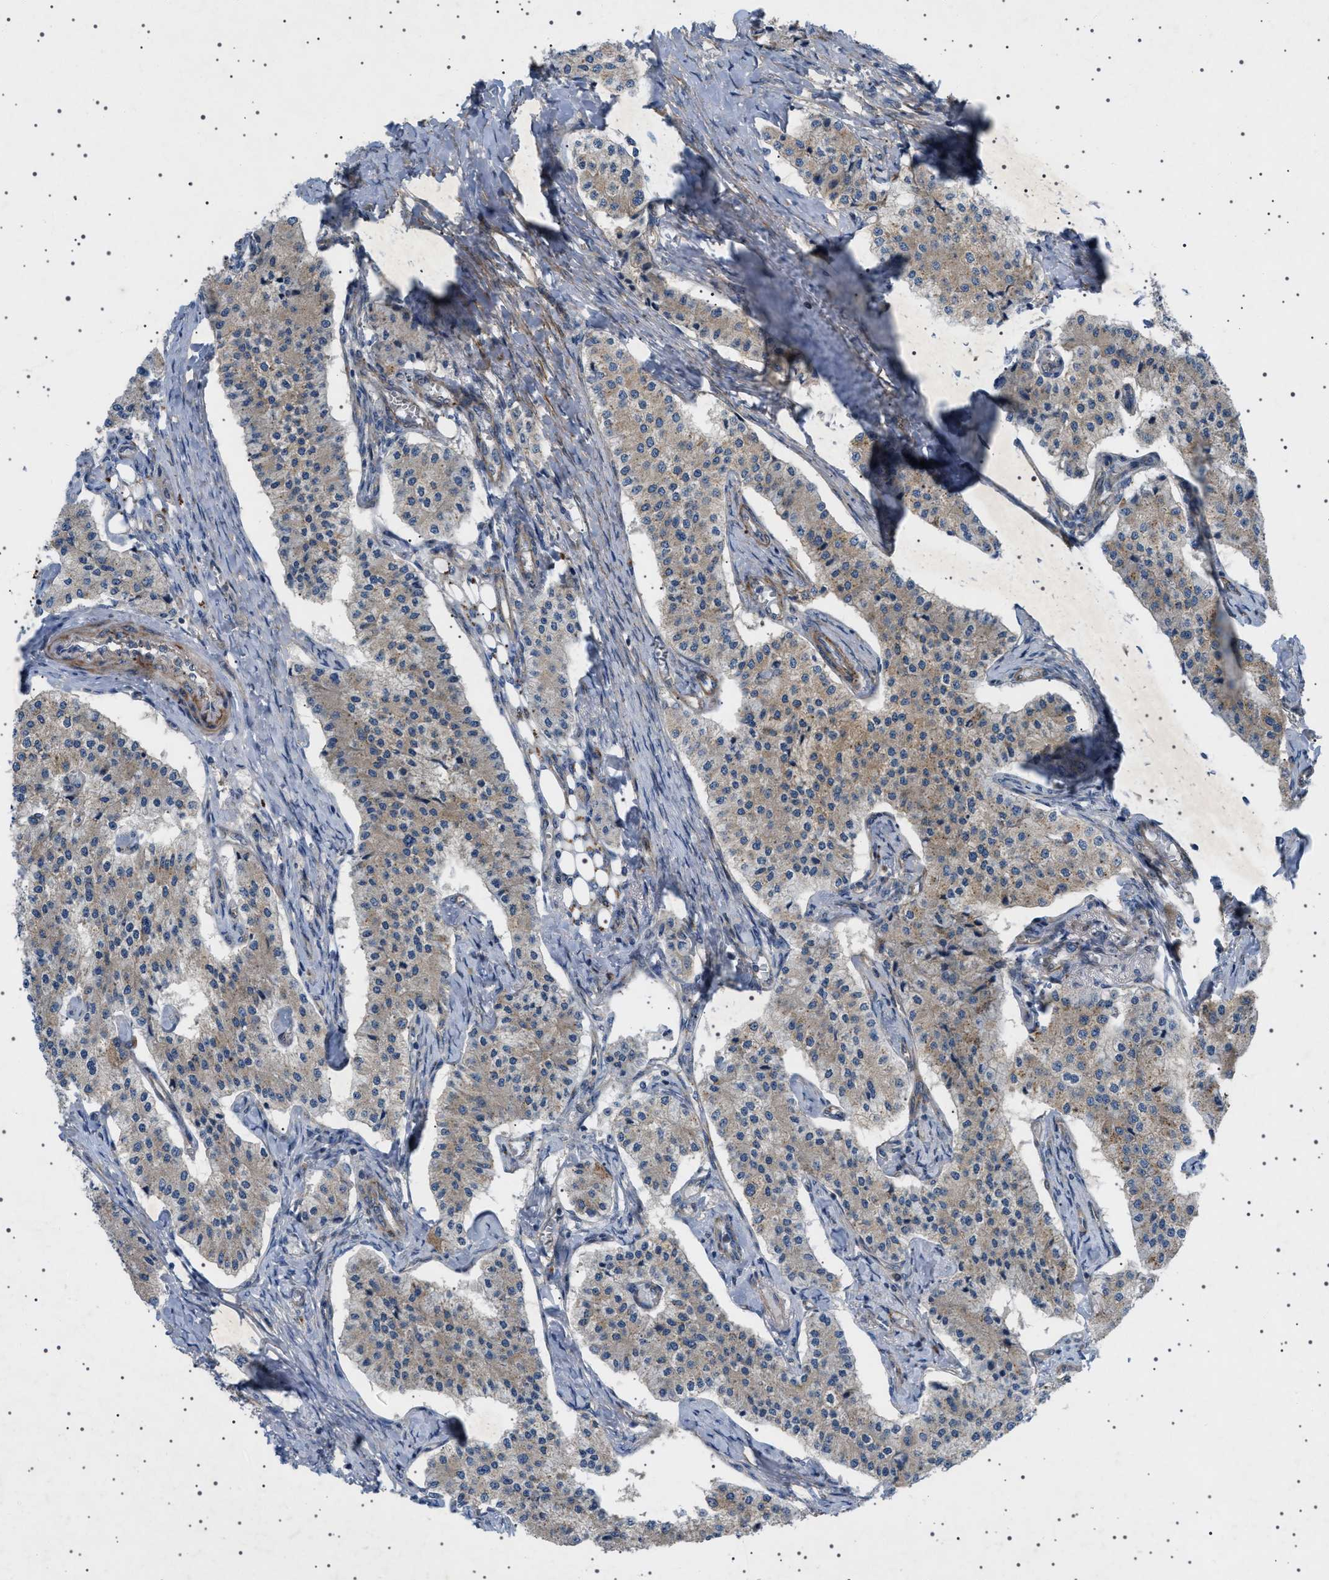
{"staining": {"intensity": "weak", "quantity": ">75%", "location": "cytoplasmic/membranous"}, "tissue": "carcinoid", "cell_type": "Tumor cells", "image_type": "cancer", "snomed": [{"axis": "morphology", "description": "Carcinoid, malignant, NOS"}, {"axis": "topography", "description": "Colon"}], "caption": "A low amount of weak cytoplasmic/membranous positivity is seen in about >75% of tumor cells in carcinoid tissue. The protein of interest is shown in brown color, while the nuclei are stained blue.", "gene": "CCDC186", "patient": {"sex": "female", "age": 52}}